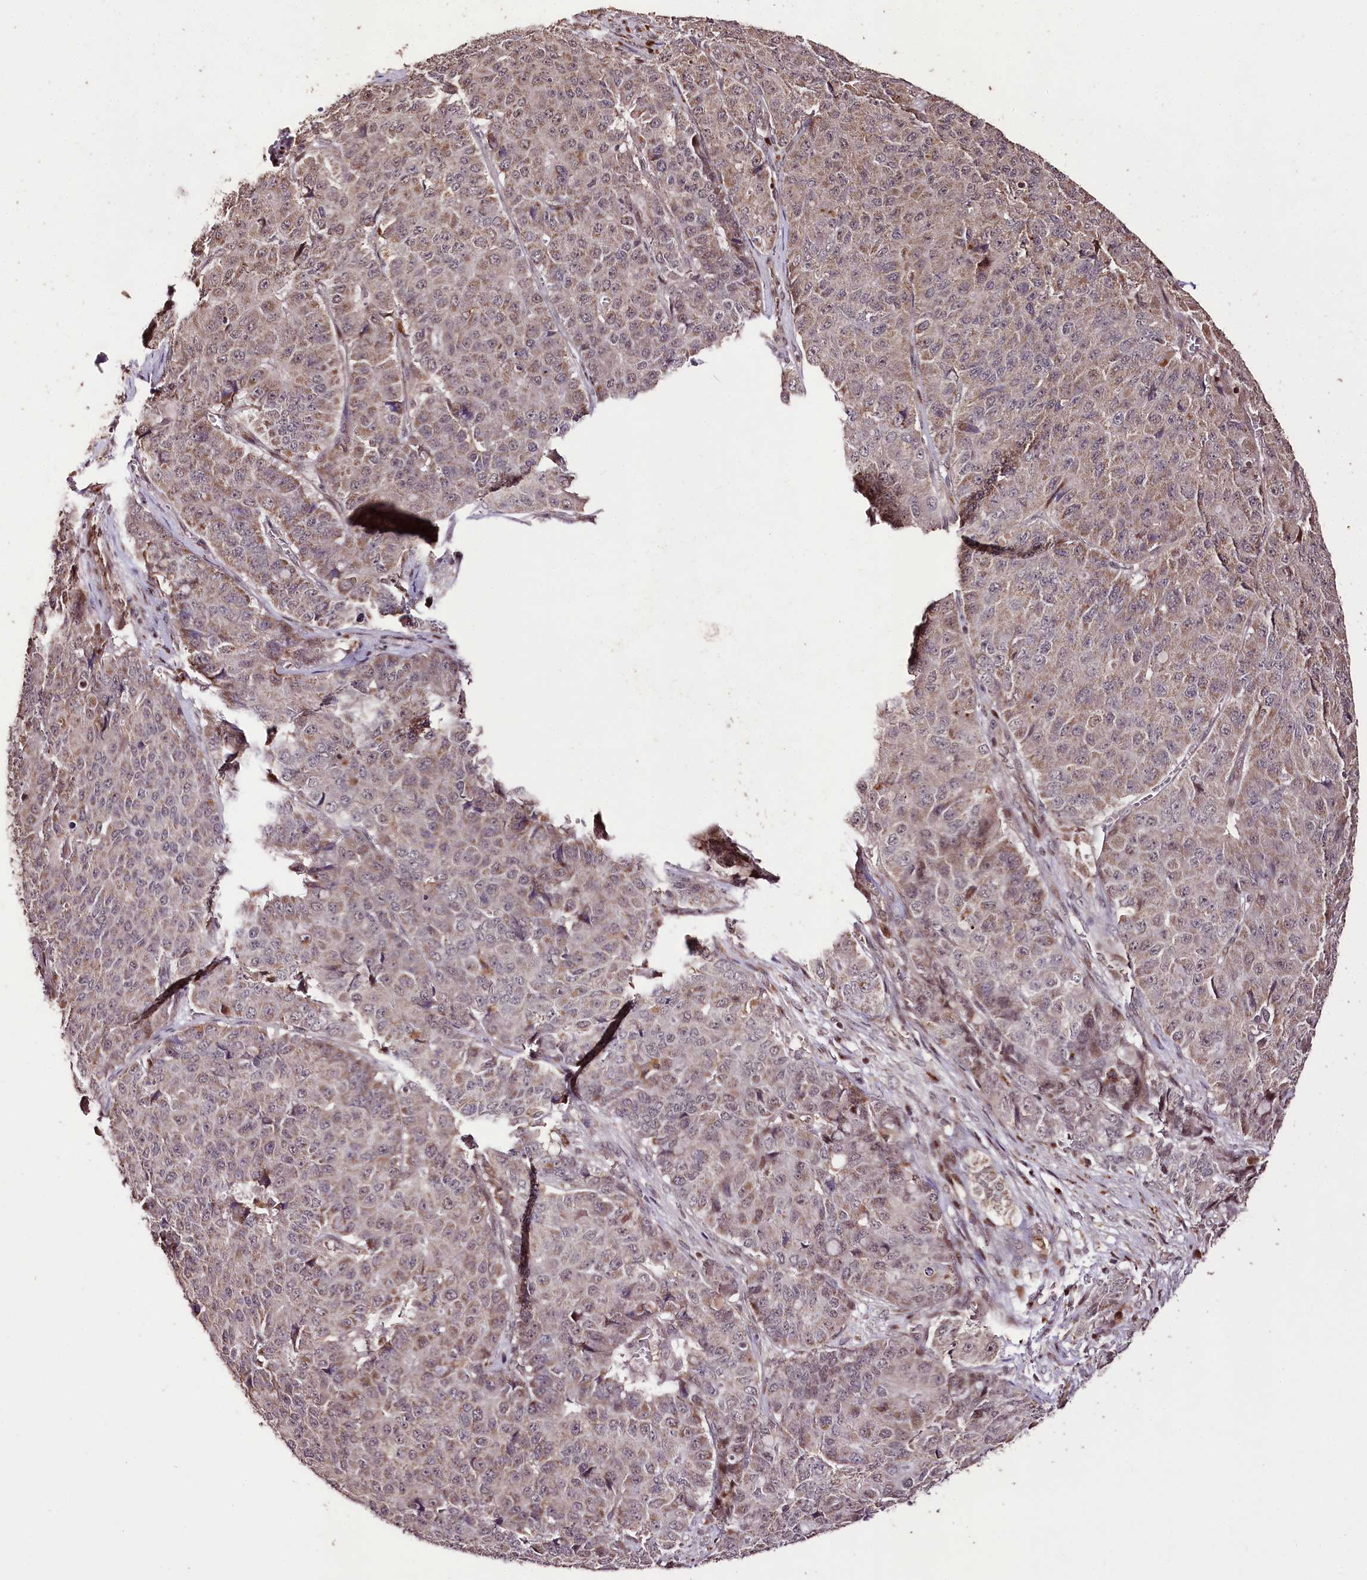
{"staining": {"intensity": "weak", "quantity": "<25%", "location": "cytoplasmic/membranous"}, "tissue": "pancreatic cancer", "cell_type": "Tumor cells", "image_type": "cancer", "snomed": [{"axis": "morphology", "description": "Adenocarcinoma, NOS"}, {"axis": "topography", "description": "Pancreas"}], "caption": "This photomicrograph is of pancreatic cancer stained with immunohistochemistry to label a protein in brown with the nuclei are counter-stained blue. There is no positivity in tumor cells.", "gene": "CARD19", "patient": {"sex": "male", "age": 50}}